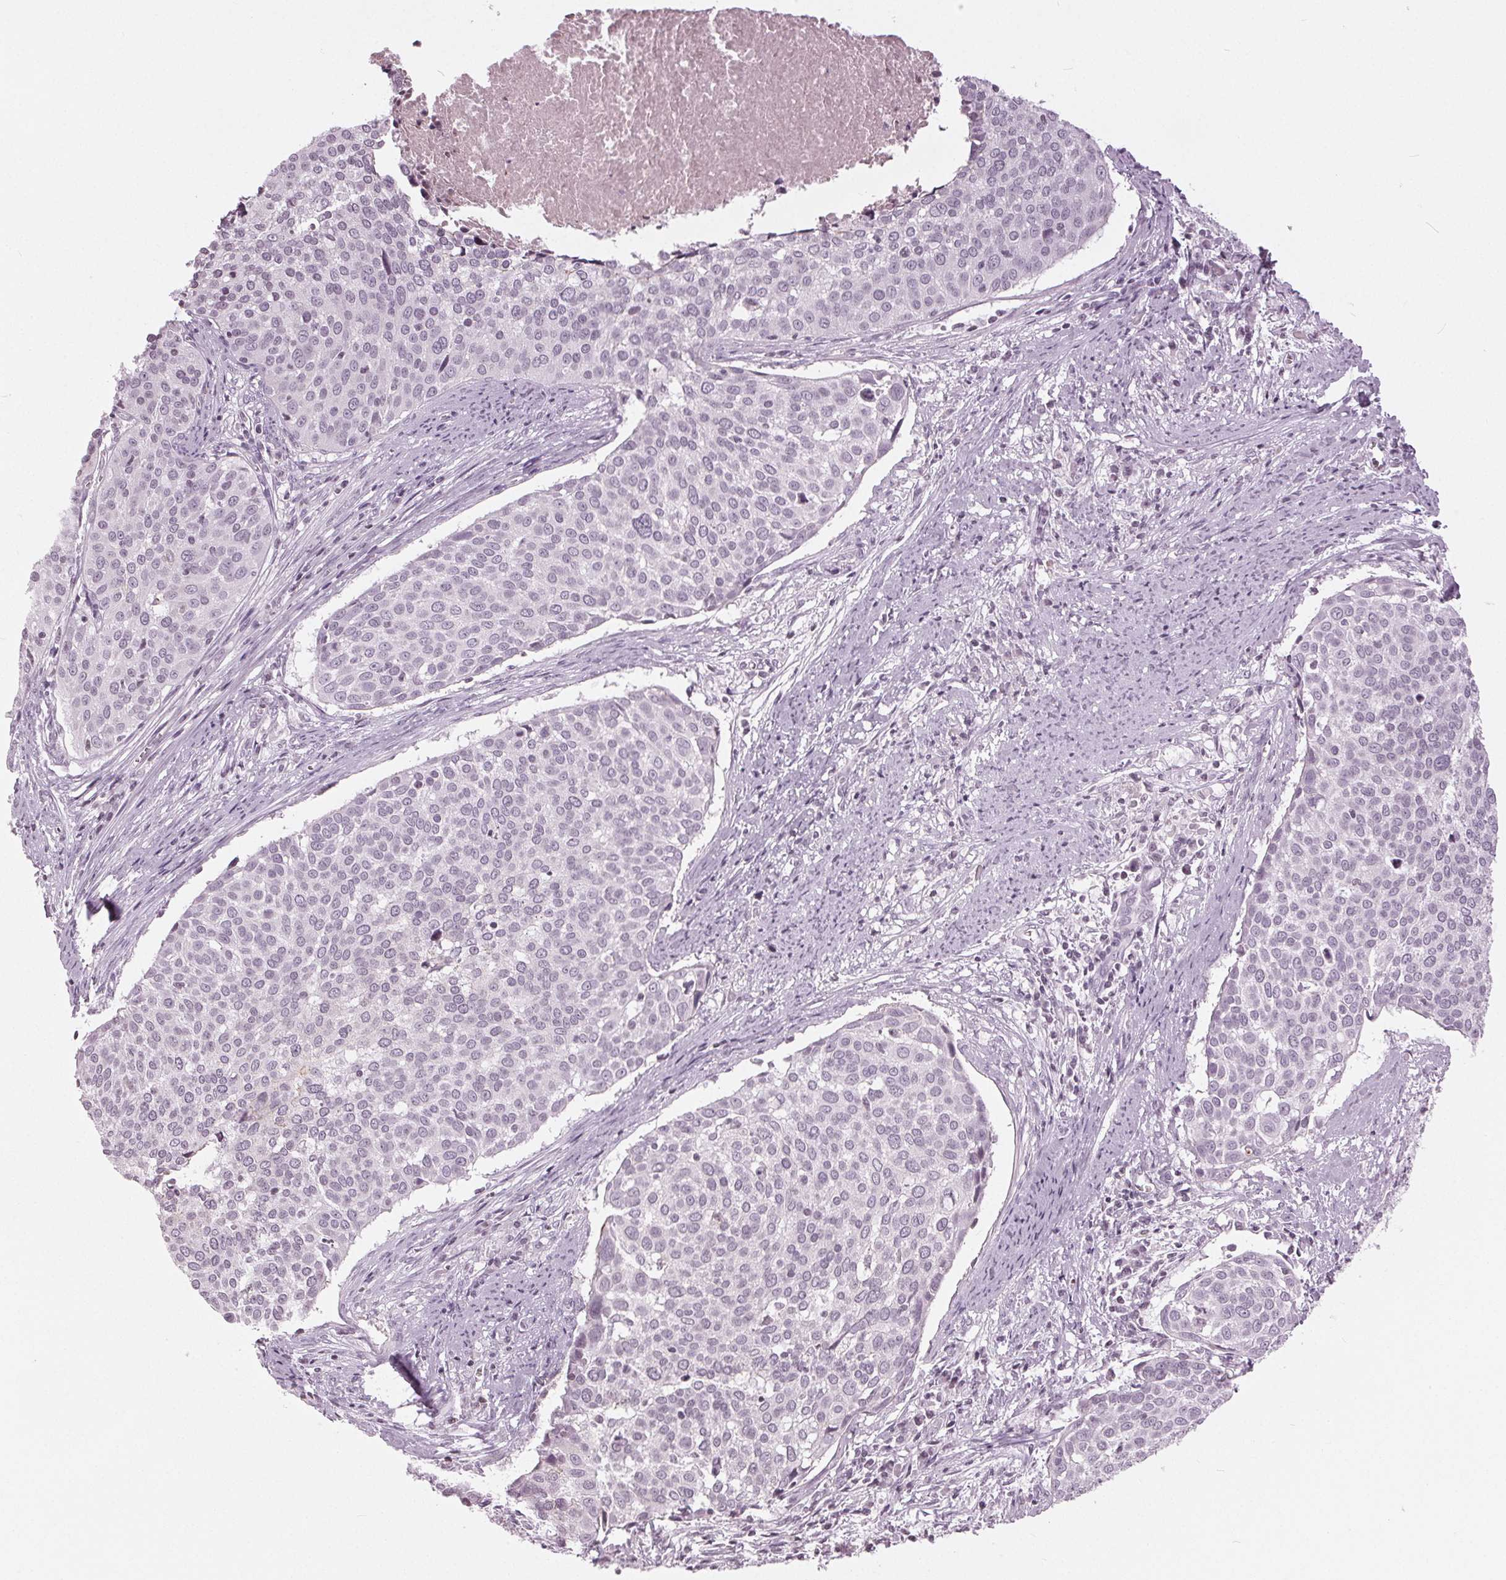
{"staining": {"intensity": "negative", "quantity": "none", "location": "none"}, "tissue": "cervical cancer", "cell_type": "Tumor cells", "image_type": "cancer", "snomed": [{"axis": "morphology", "description": "Squamous cell carcinoma, NOS"}, {"axis": "topography", "description": "Cervix"}], "caption": "Immunohistochemistry (IHC) micrograph of neoplastic tissue: cervical cancer (squamous cell carcinoma) stained with DAB exhibits no significant protein staining in tumor cells.", "gene": "SLC9A4", "patient": {"sex": "female", "age": 39}}